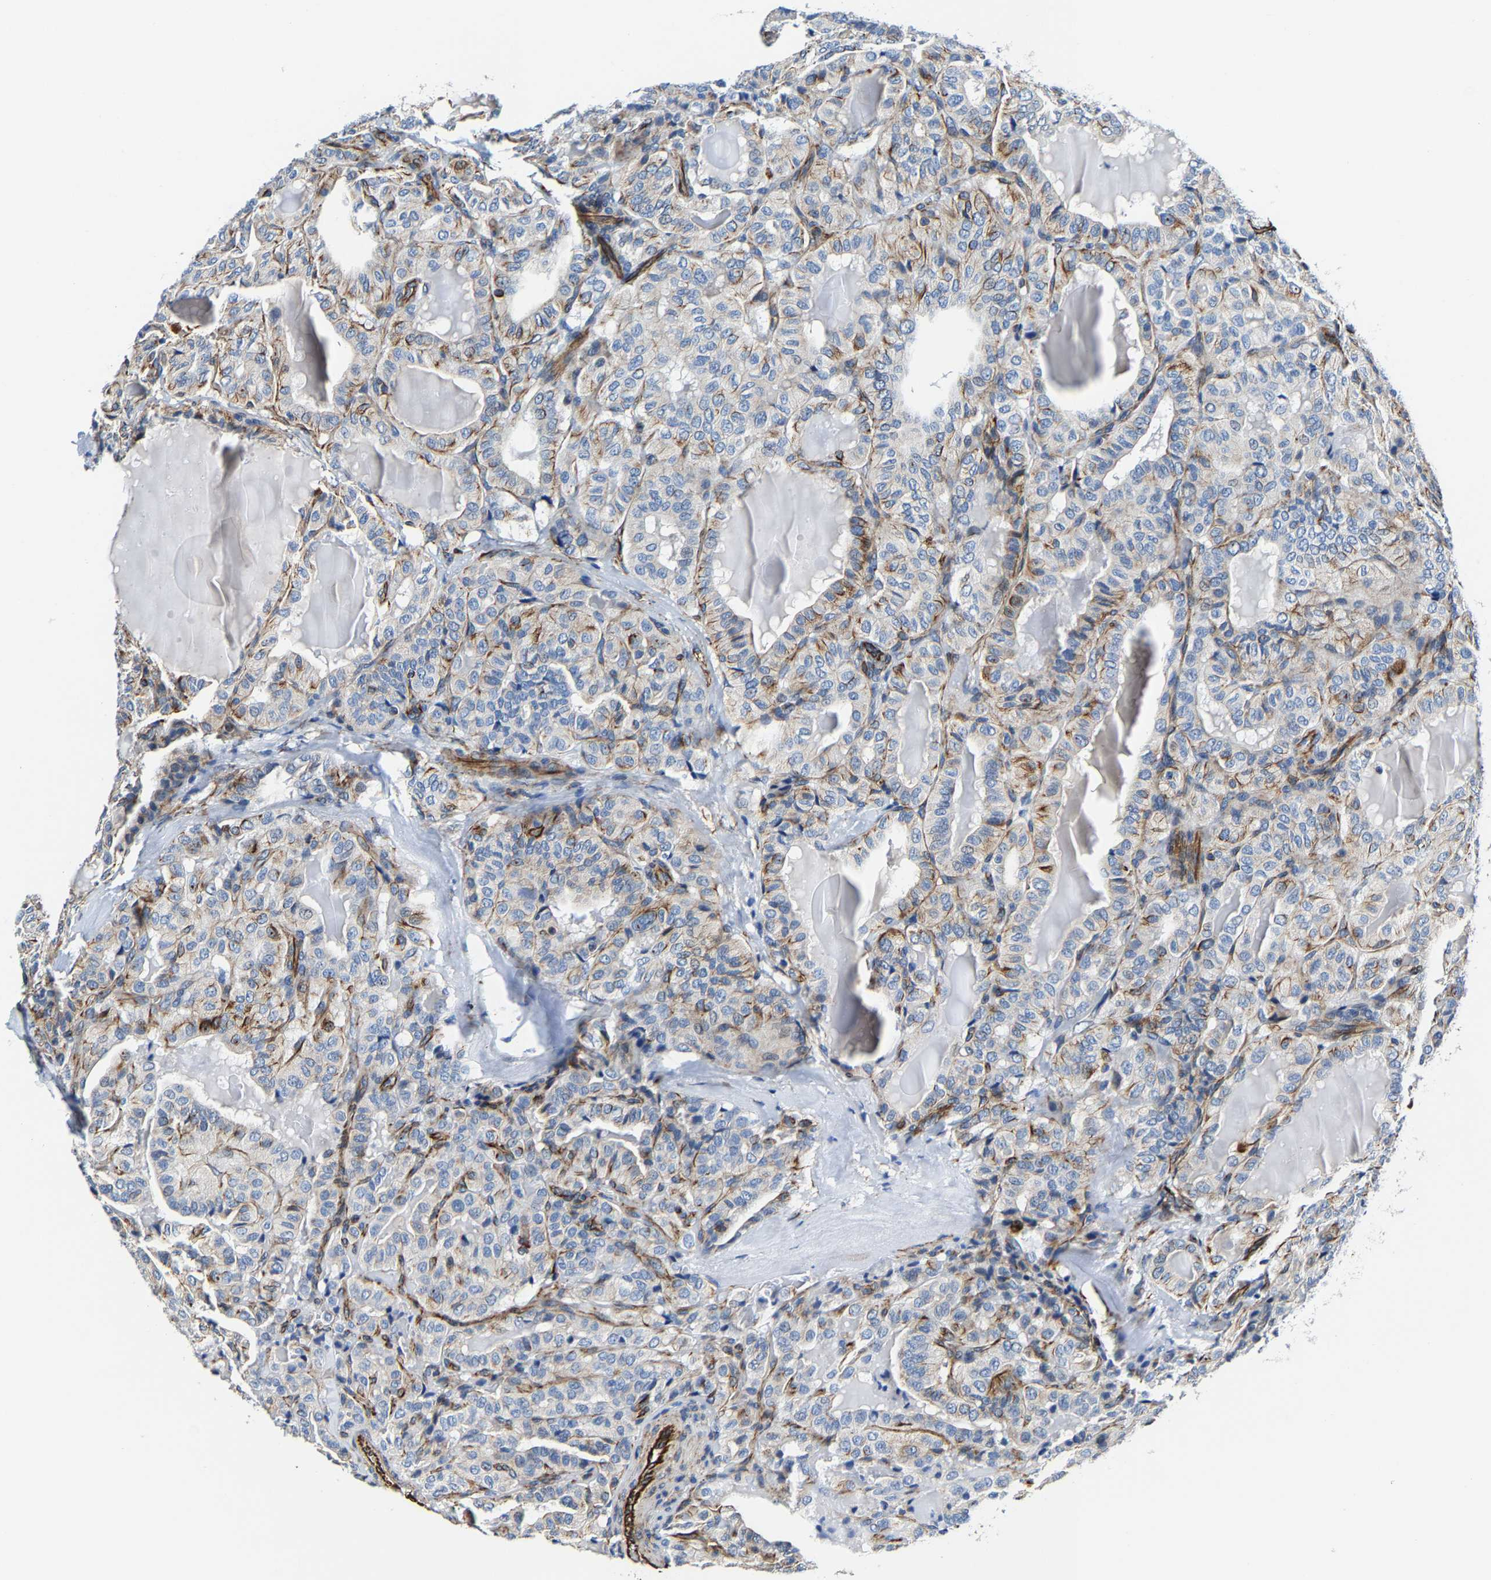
{"staining": {"intensity": "moderate", "quantity": "<25%", "location": "cytoplasmic/membranous"}, "tissue": "thyroid cancer", "cell_type": "Tumor cells", "image_type": "cancer", "snomed": [{"axis": "morphology", "description": "Papillary adenocarcinoma, NOS"}, {"axis": "topography", "description": "Thyroid gland"}], "caption": "Human thyroid papillary adenocarcinoma stained with a protein marker reveals moderate staining in tumor cells.", "gene": "MMEL1", "patient": {"sex": "male", "age": 77}}